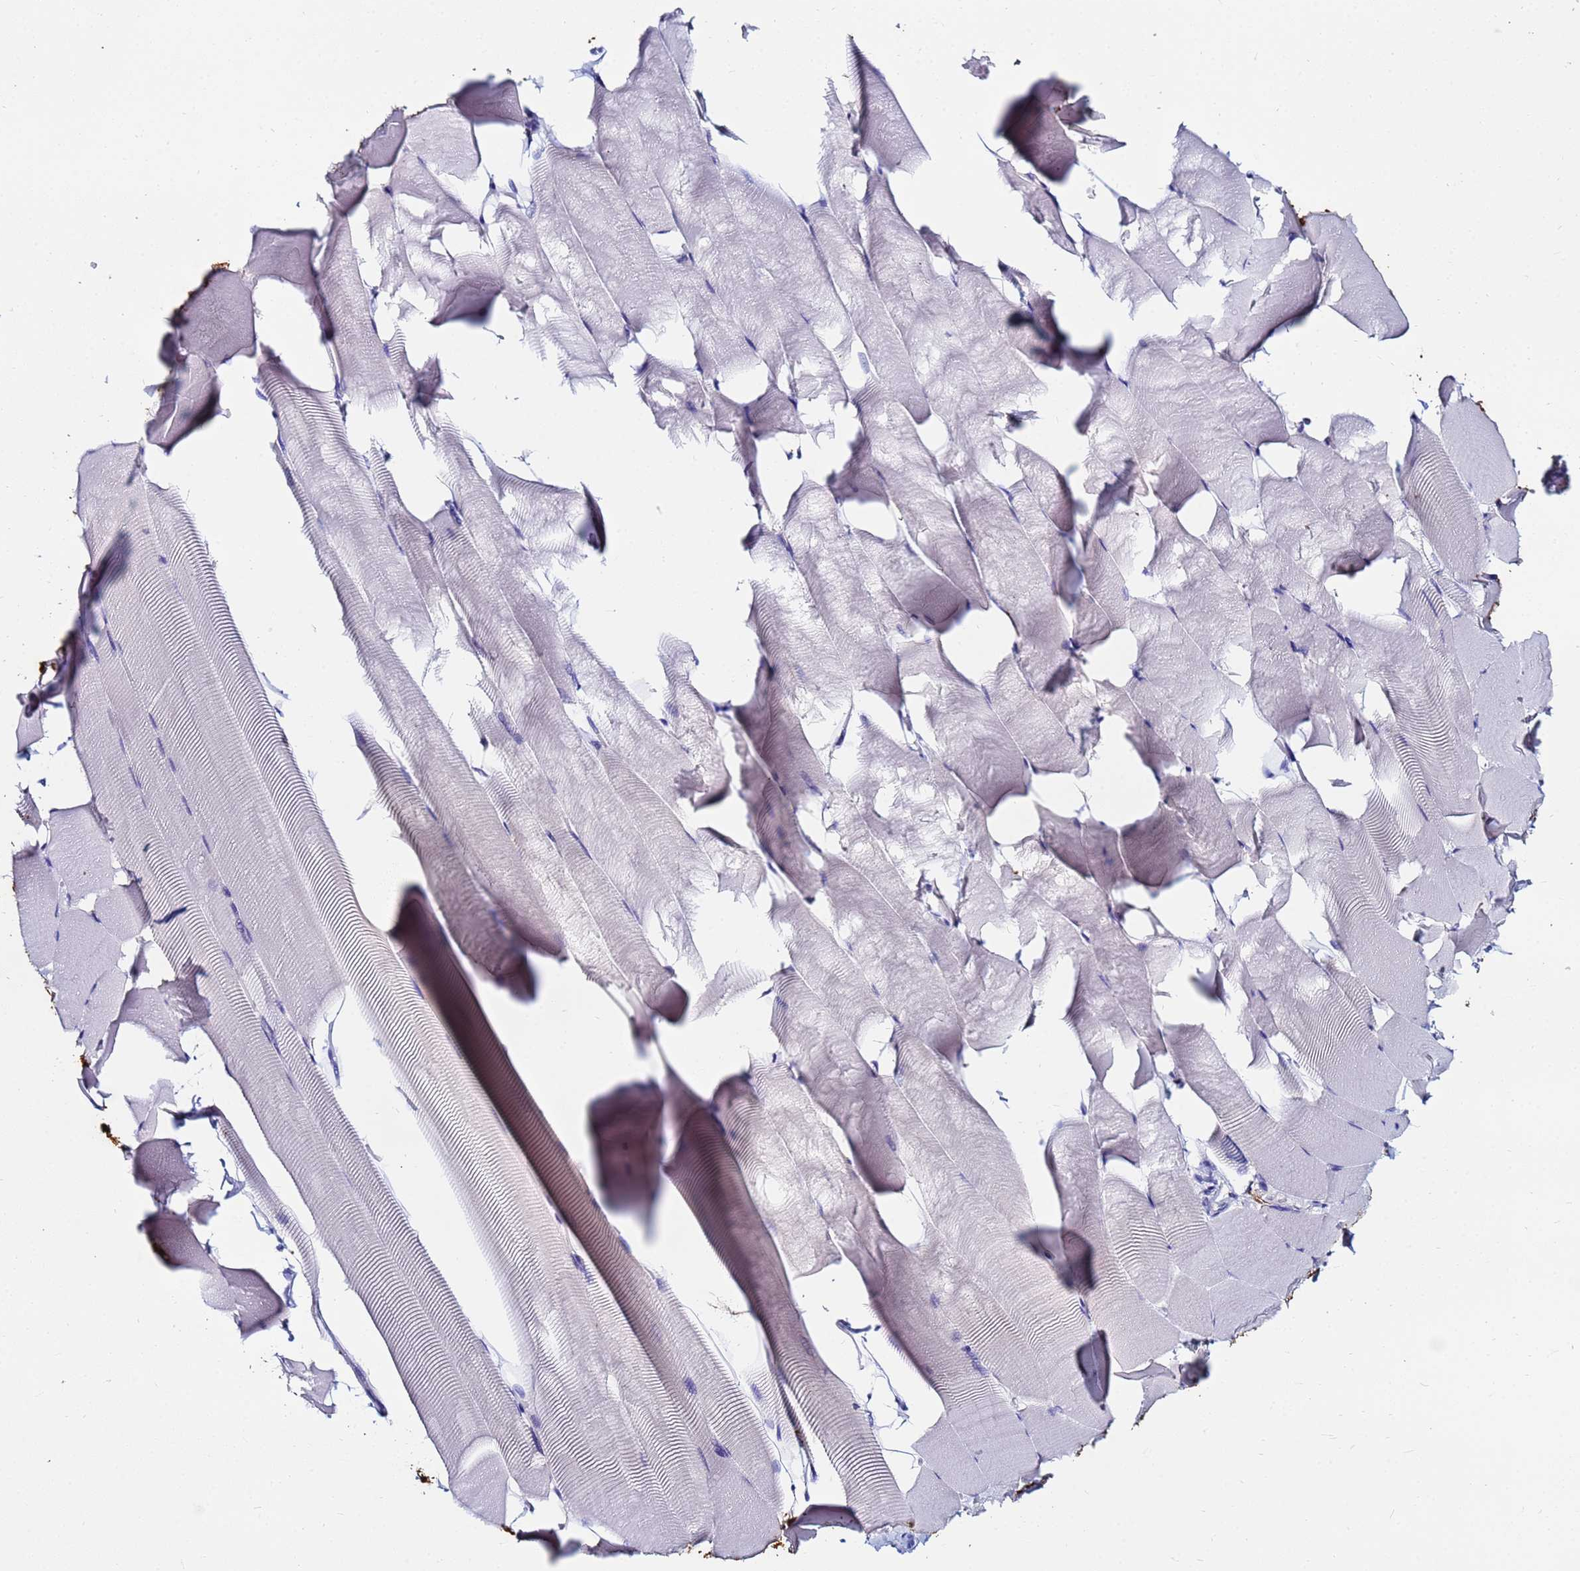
{"staining": {"intensity": "negative", "quantity": "none", "location": "none"}, "tissue": "skeletal muscle", "cell_type": "Myocytes", "image_type": "normal", "snomed": [{"axis": "morphology", "description": "Normal tissue, NOS"}, {"axis": "topography", "description": "Skeletal muscle"}], "caption": "Immunohistochemistry micrograph of unremarkable skeletal muscle stained for a protein (brown), which displays no expression in myocytes.", "gene": "BASP1", "patient": {"sex": "male", "age": 25}}